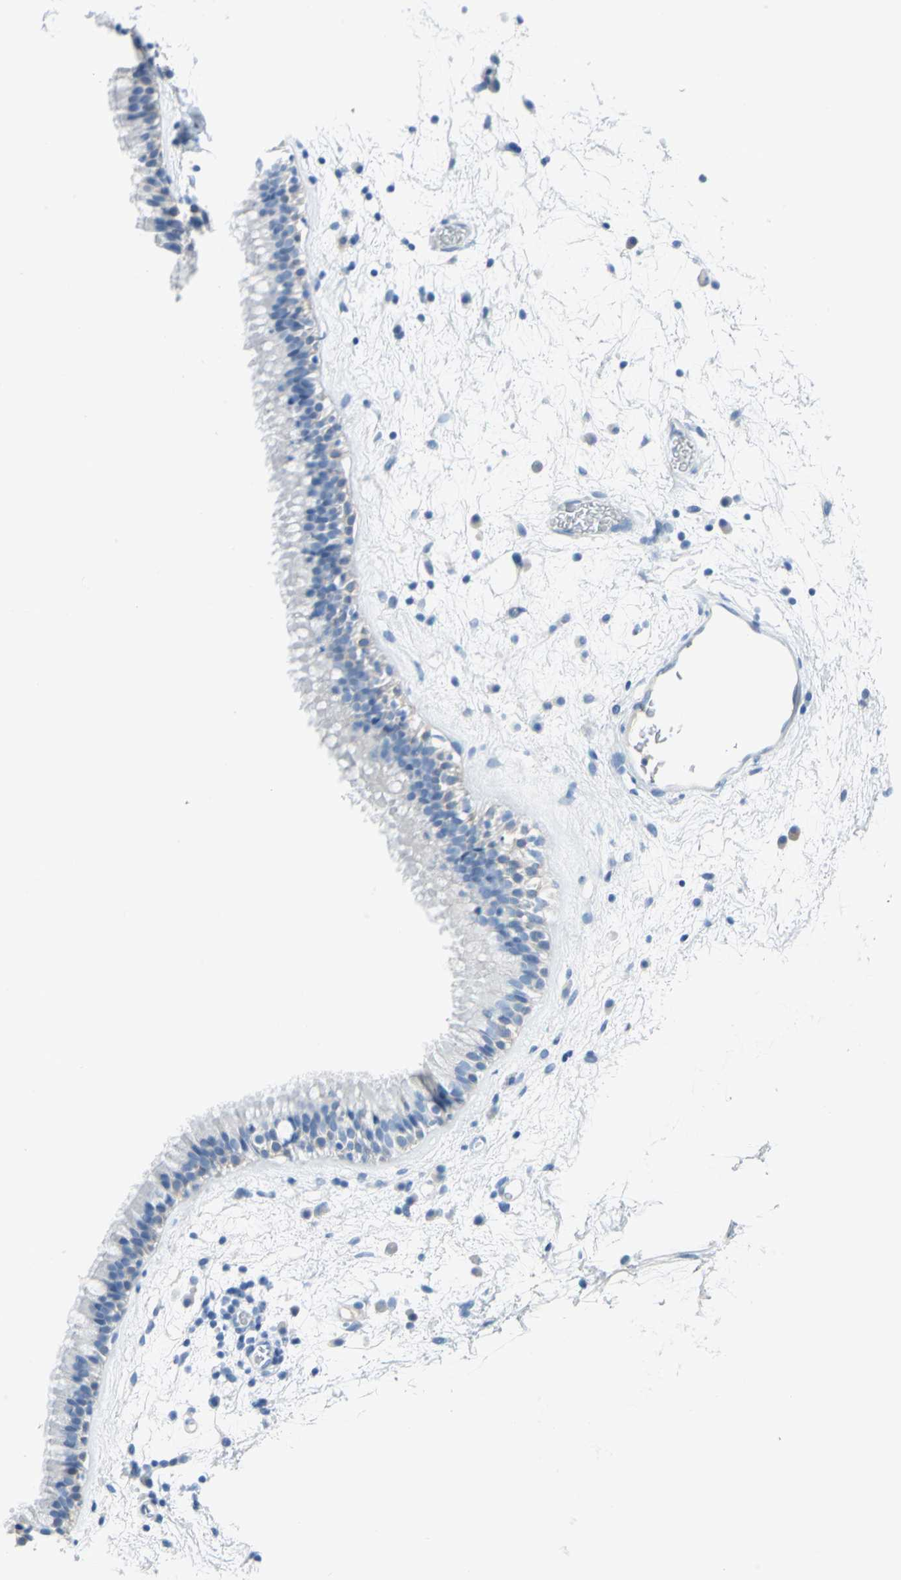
{"staining": {"intensity": "moderate", "quantity": "25%-75%", "location": "cytoplasmic/membranous"}, "tissue": "nasopharynx", "cell_type": "Respiratory epithelial cells", "image_type": "normal", "snomed": [{"axis": "morphology", "description": "Normal tissue, NOS"}, {"axis": "morphology", "description": "Inflammation, NOS"}, {"axis": "topography", "description": "Nasopharynx"}], "caption": "Brown immunohistochemical staining in normal nasopharynx shows moderate cytoplasmic/membranous staining in approximately 25%-75% of respiratory epithelial cells.", "gene": "SFN", "patient": {"sex": "male", "age": 48}}